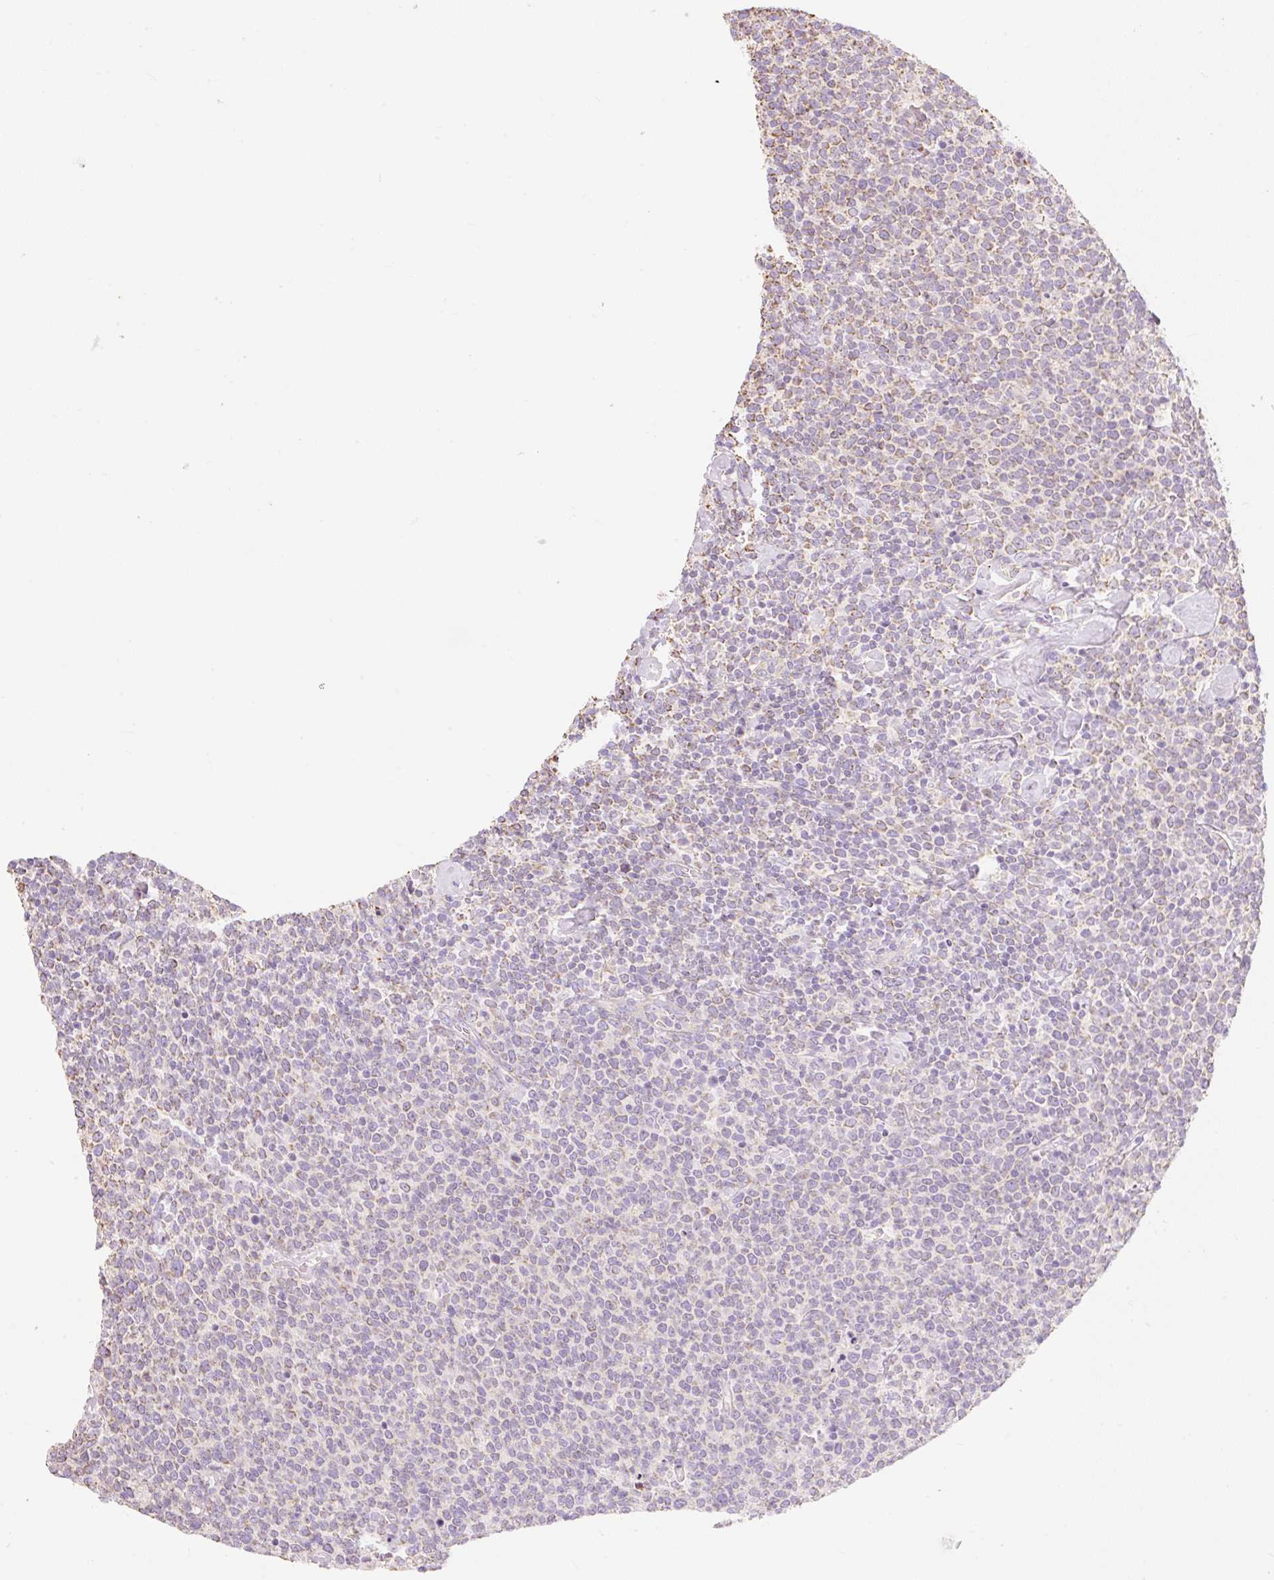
{"staining": {"intensity": "weak", "quantity": "25%-75%", "location": "cytoplasmic/membranous"}, "tissue": "lymphoma", "cell_type": "Tumor cells", "image_type": "cancer", "snomed": [{"axis": "morphology", "description": "Malignant lymphoma, non-Hodgkin's type, High grade"}, {"axis": "topography", "description": "Lymph node"}], "caption": "About 25%-75% of tumor cells in human lymphoma reveal weak cytoplasmic/membranous protein staining as visualized by brown immunohistochemical staining.", "gene": "DHX35", "patient": {"sex": "male", "age": 61}}